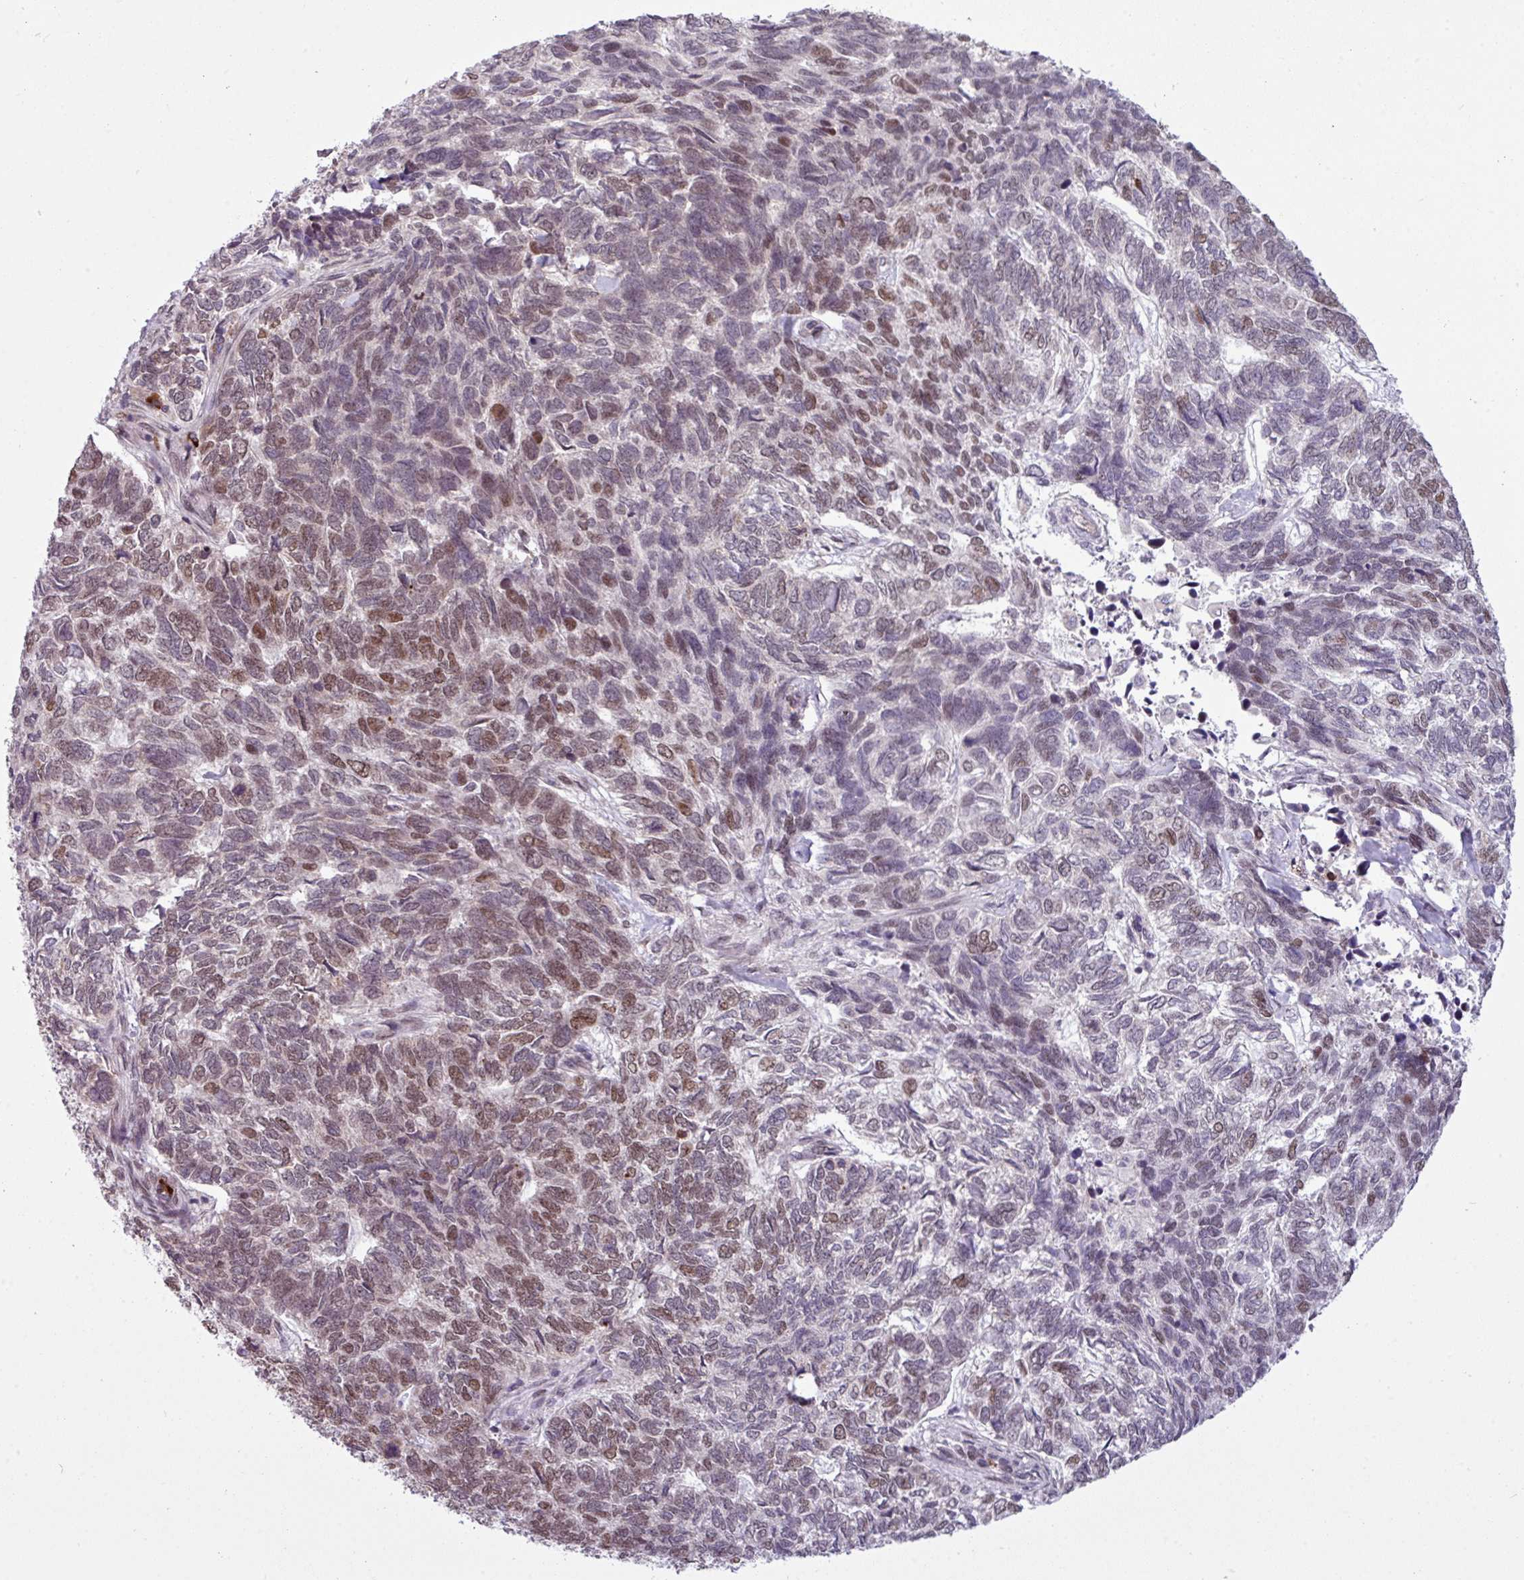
{"staining": {"intensity": "moderate", "quantity": "25%-75%", "location": "nuclear"}, "tissue": "skin cancer", "cell_type": "Tumor cells", "image_type": "cancer", "snomed": [{"axis": "morphology", "description": "Basal cell carcinoma"}, {"axis": "topography", "description": "Skin"}], "caption": "Immunohistochemistry histopathology image of neoplastic tissue: human skin basal cell carcinoma stained using immunohistochemistry displays medium levels of moderate protein expression localized specifically in the nuclear of tumor cells, appearing as a nuclear brown color.", "gene": "PRDM5", "patient": {"sex": "female", "age": 65}}